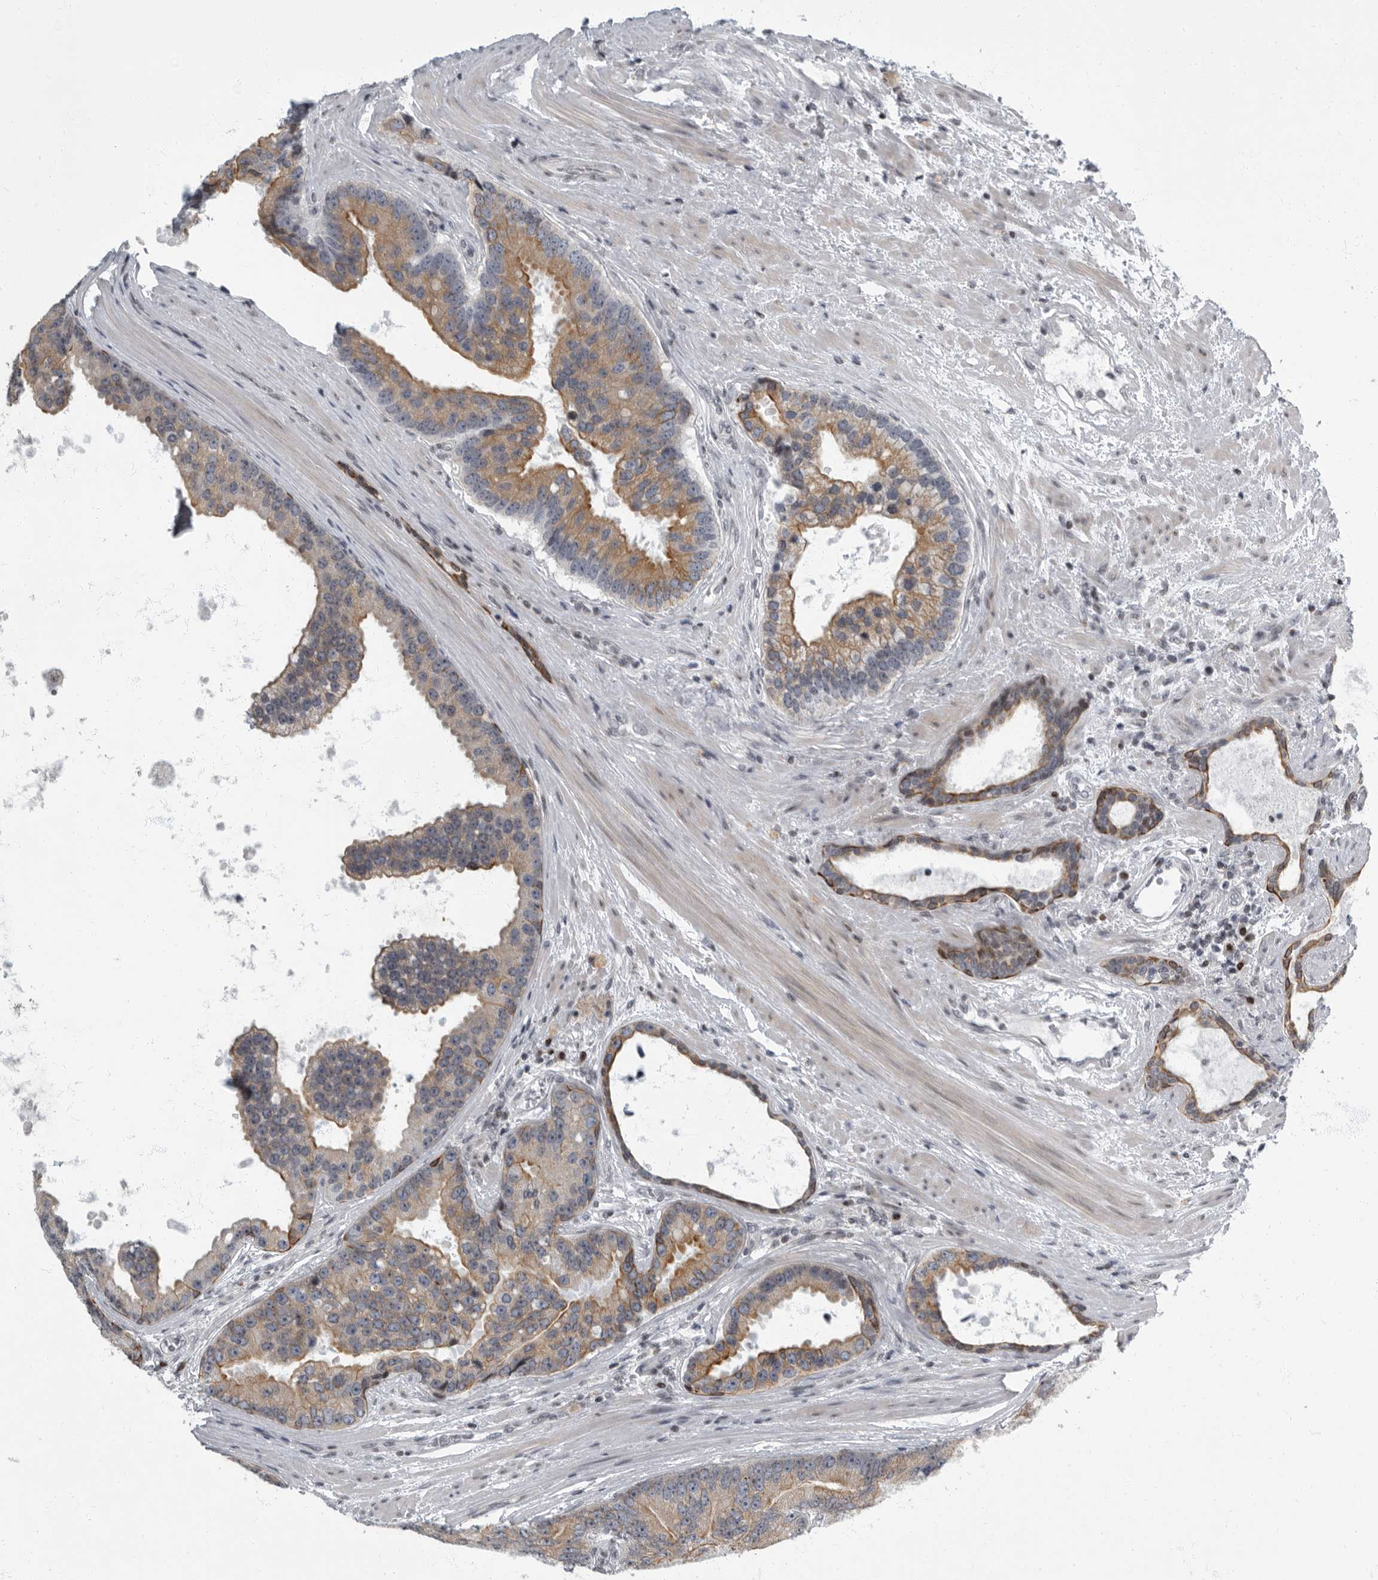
{"staining": {"intensity": "moderate", "quantity": ">75%", "location": "cytoplasmic/membranous"}, "tissue": "prostate cancer", "cell_type": "Tumor cells", "image_type": "cancer", "snomed": [{"axis": "morphology", "description": "Adenocarcinoma, High grade"}, {"axis": "topography", "description": "Prostate"}], "caption": "Brown immunohistochemical staining in adenocarcinoma (high-grade) (prostate) reveals moderate cytoplasmic/membranous expression in about >75% of tumor cells. Nuclei are stained in blue.", "gene": "EVI5", "patient": {"sex": "male", "age": 70}}